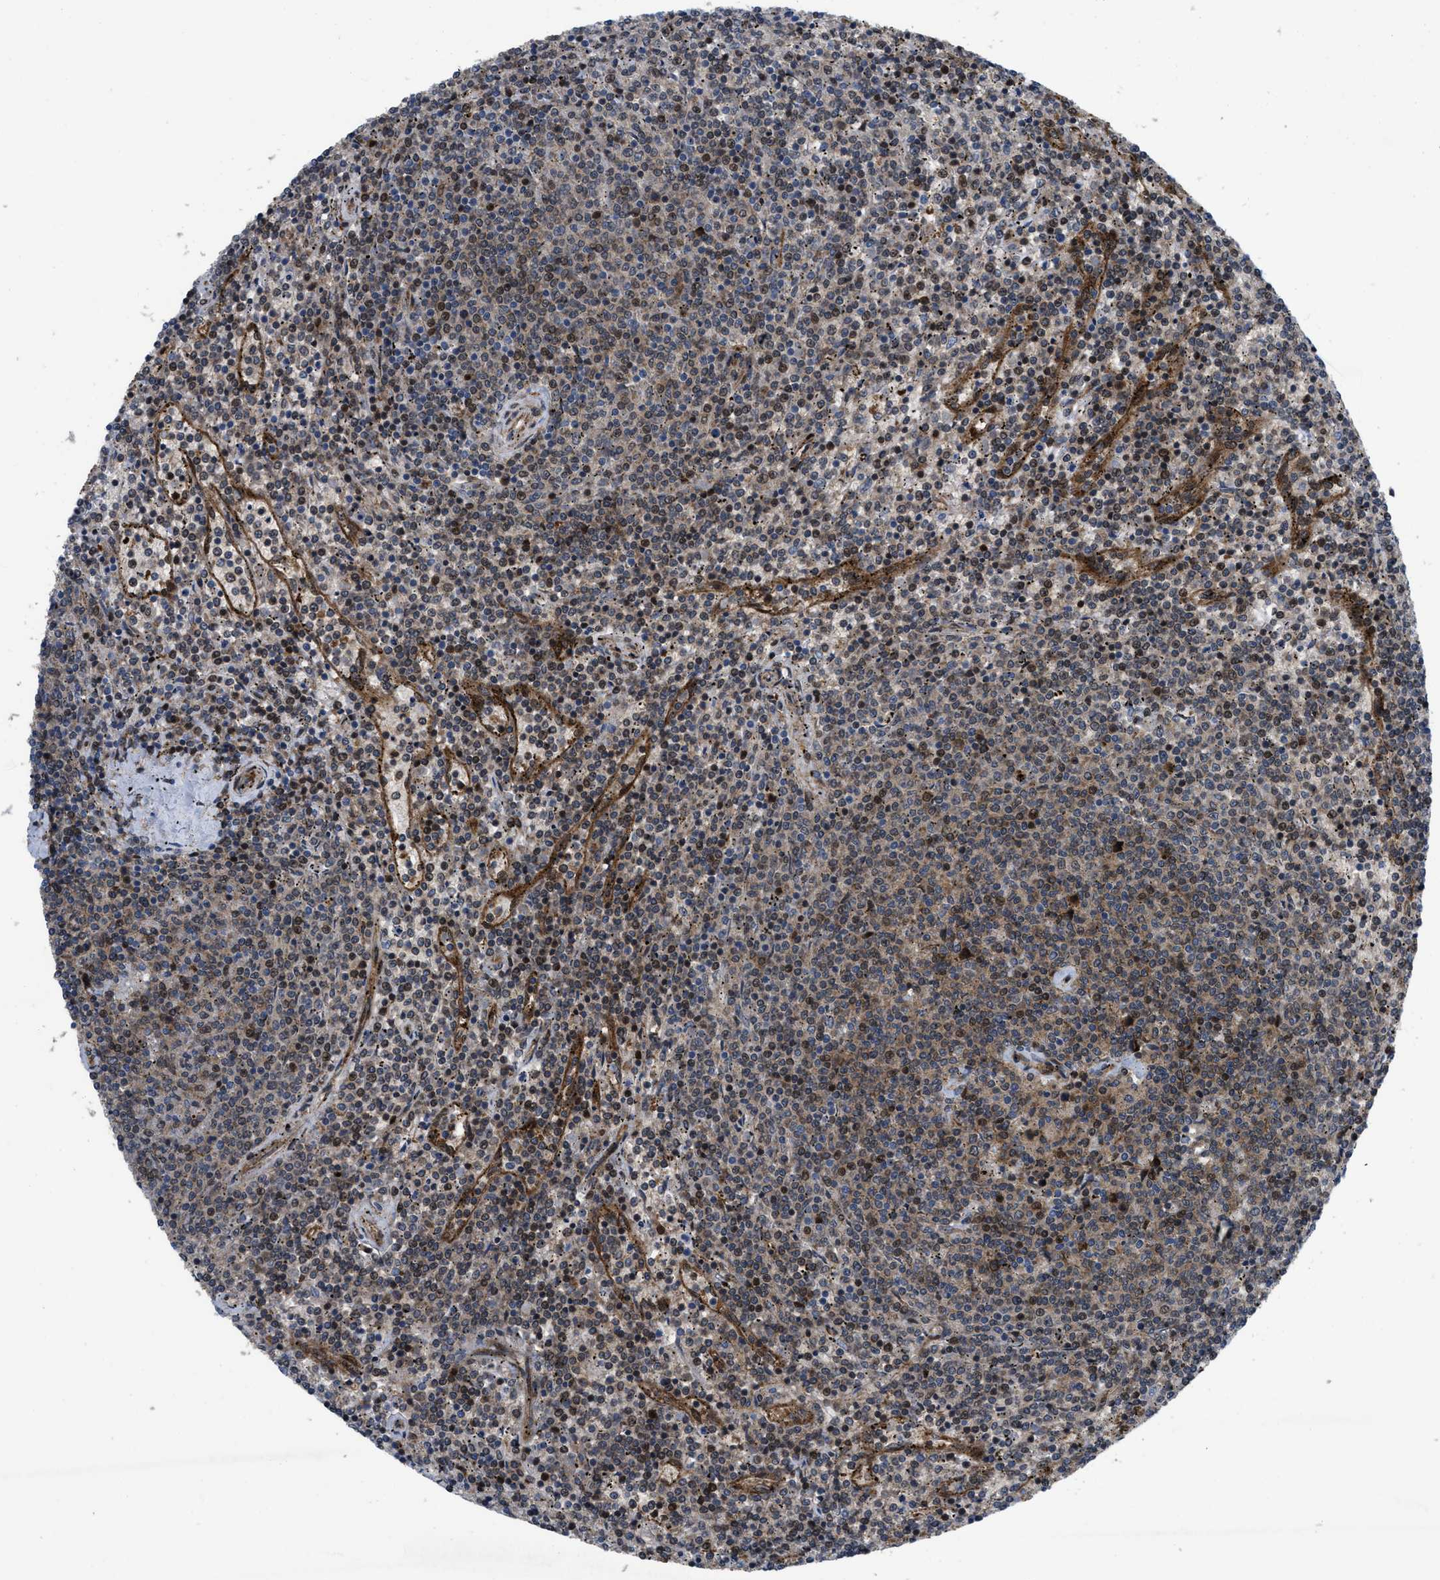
{"staining": {"intensity": "moderate", "quantity": "25%-75%", "location": "cytoplasmic/membranous,nuclear"}, "tissue": "lymphoma", "cell_type": "Tumor cells", "image_type": "cancer", "snomed": [{"axis": "morphology", "description": "Malignant lymphoma, non-Hodgkin's type, Low grade"}, {"axis": "topography", "description": "Spleen"}], "caption": "This is a micrograph of immunohistochemistry staining of lymphoma, which shows moderate positivity in the cytoplasmic/membranous and nuclear of tumor cells.", "gene": "PPP2CB", "patient": {"sex": "female", "age": 50}}